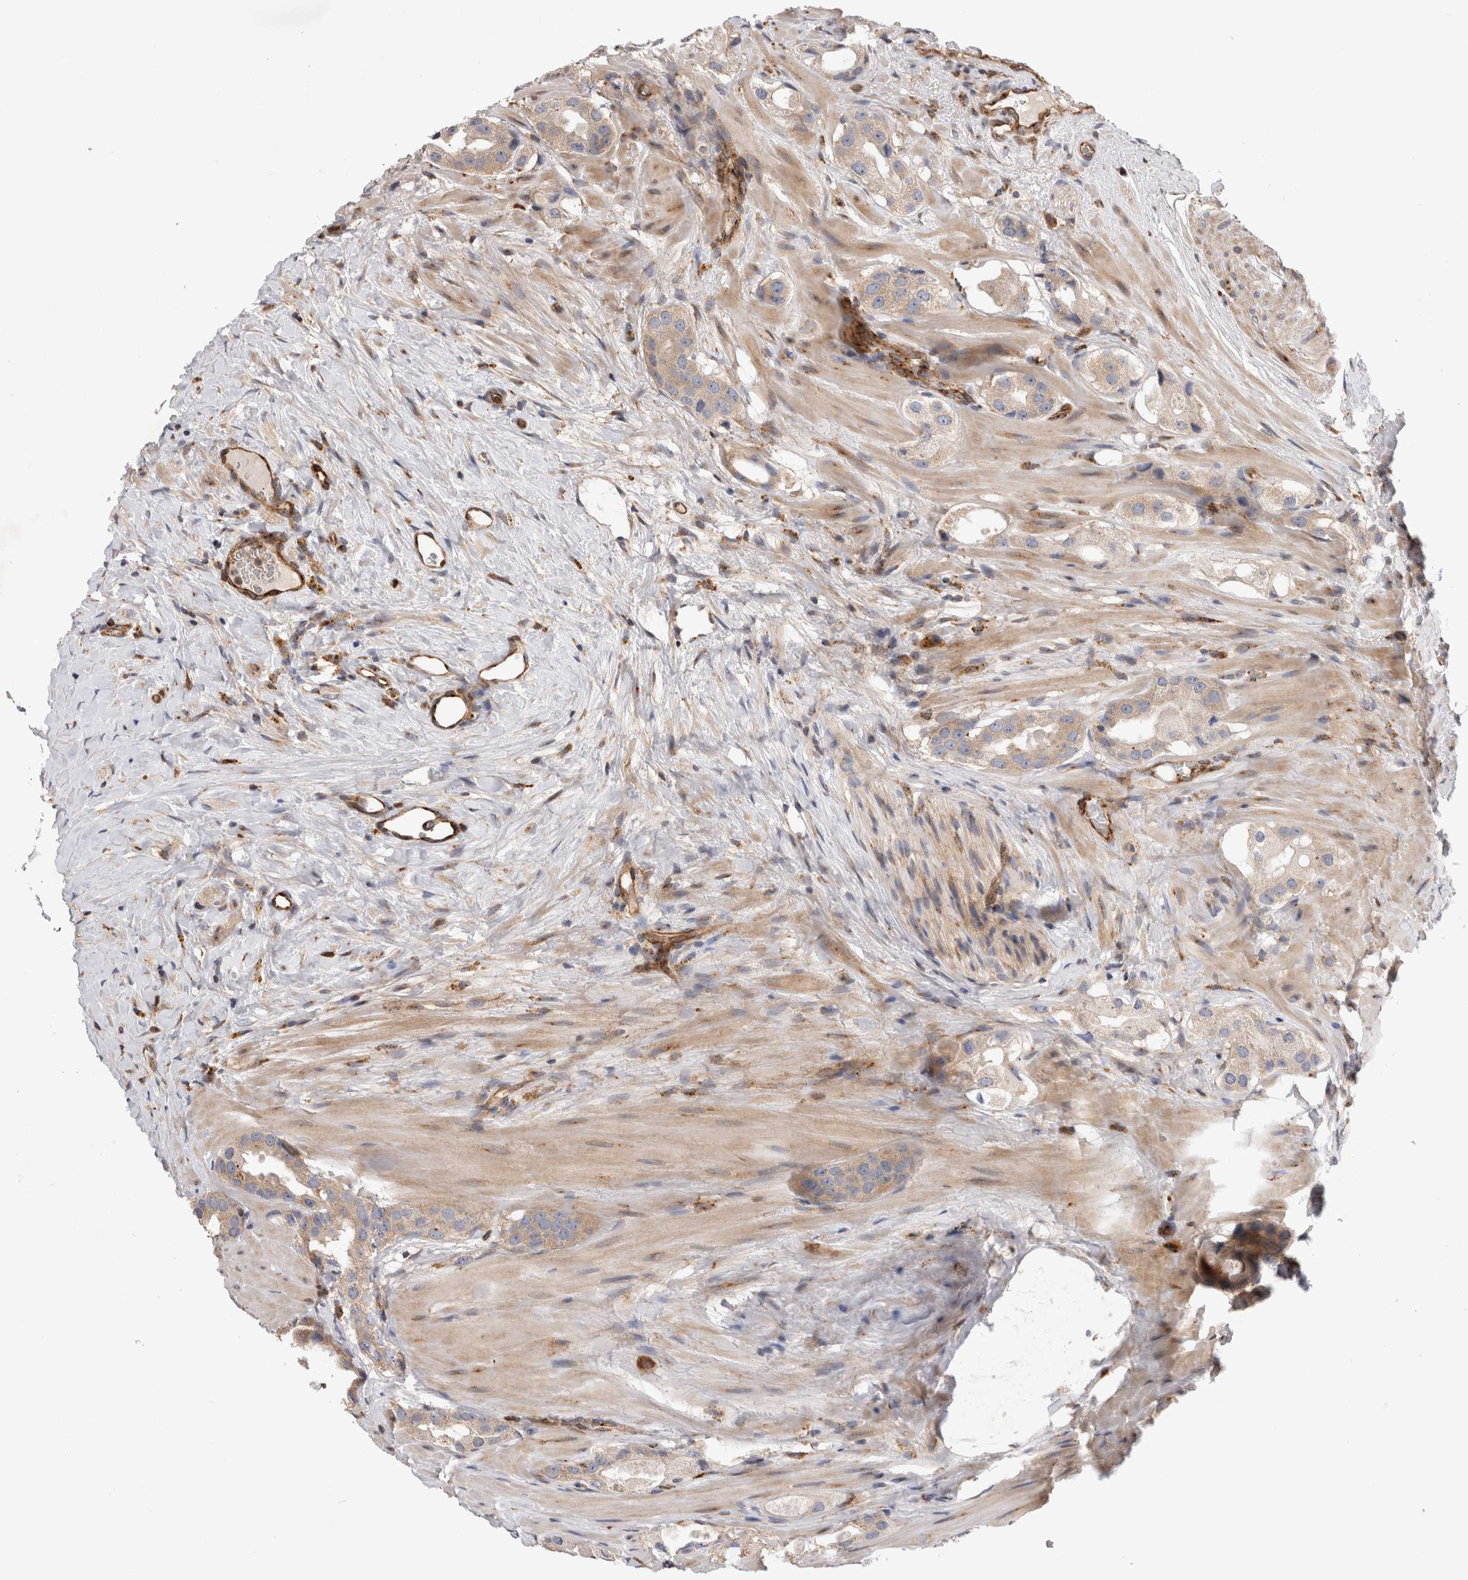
{"staining": {"intensity": "weak", "quantity": "<25%", "location": "cytoplasmic/membranous"}, "tissue": "prostate cancer", "cell_type": "Tumor cells", "image_type": "cancer", "snomed": [{"axis": "morphology", "description": "Adenocarcinoma, High grade"}, {"axis": "topography", "description": "Prostate"}], "caption": "Photomicrograph shows no protein positivity in tumor cells of adenocarcinoma (high-grade) (prostate) tissue.", "gene": "BNIP2", "patient": {"sex": "male", "age": 63}}